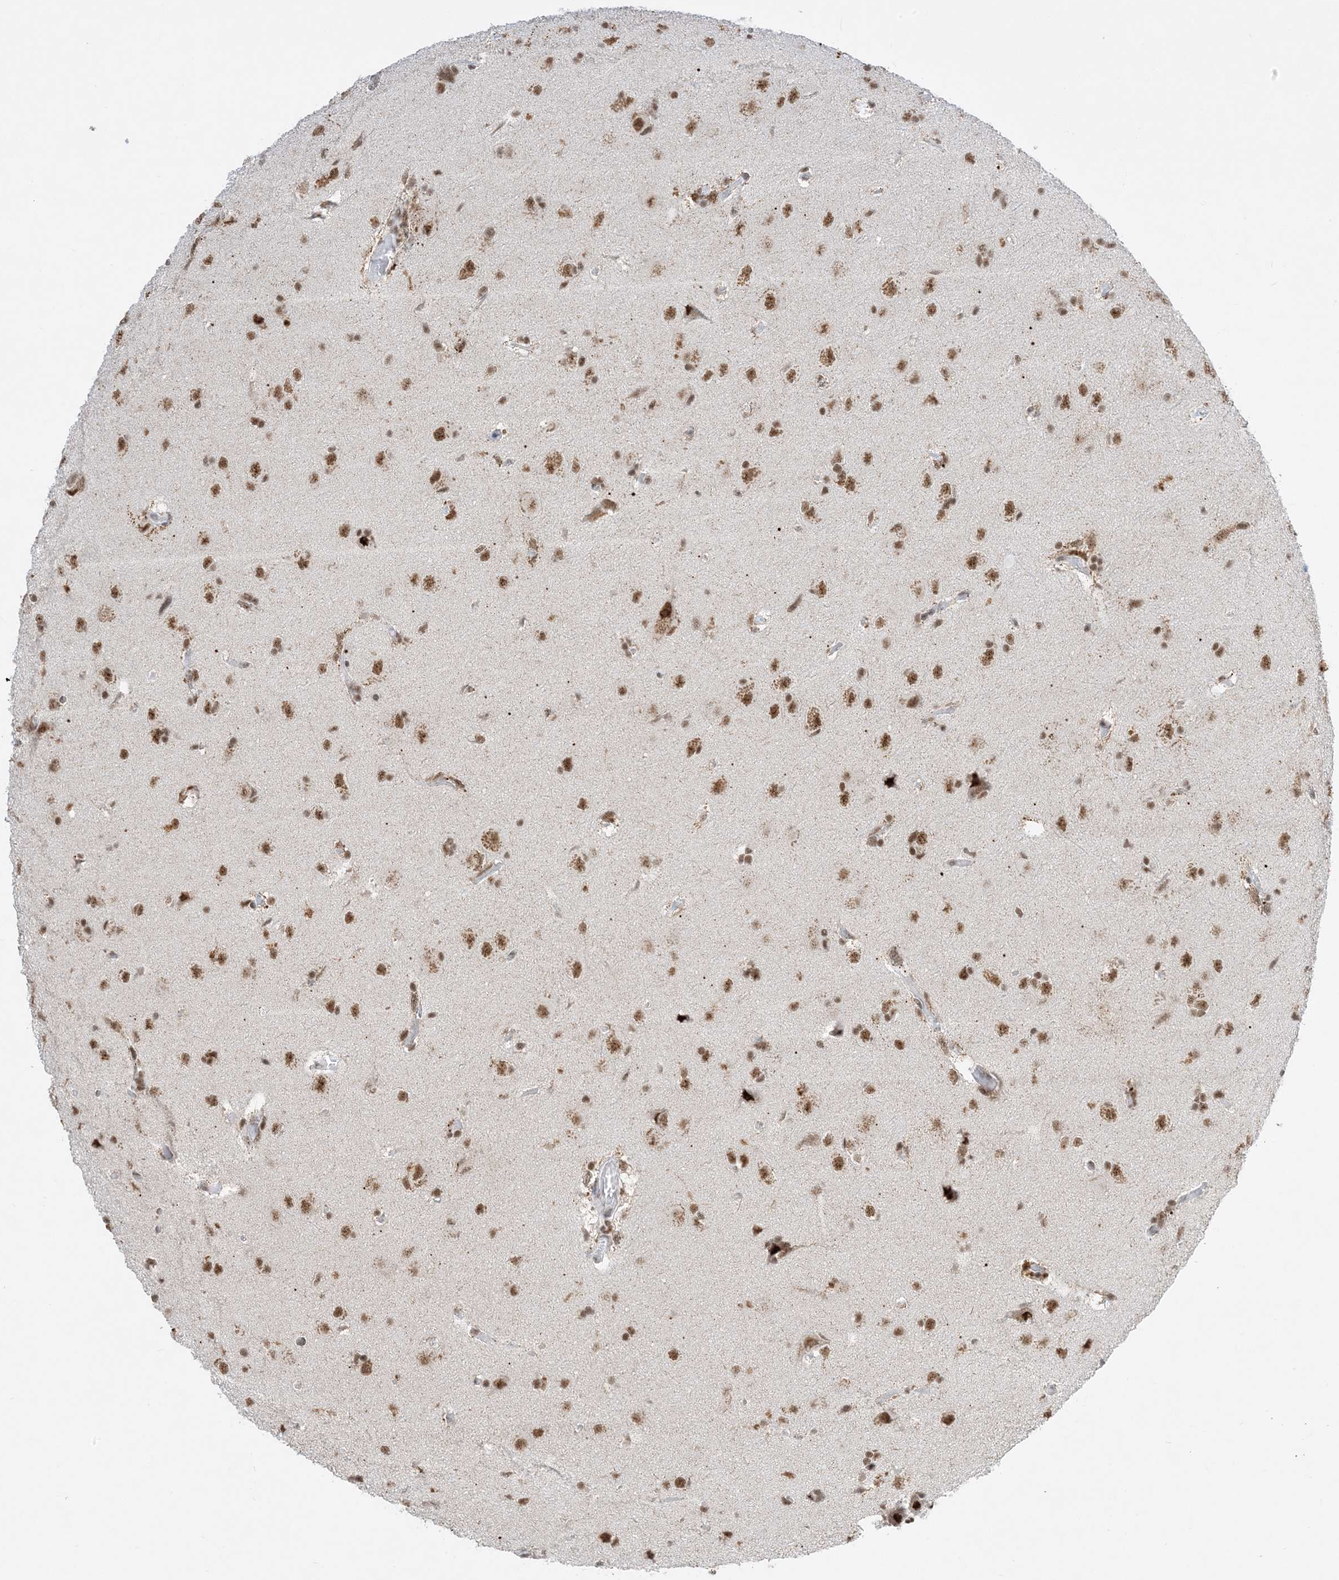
{"staining": {"intensity": "strong", "quantity": ">75%", "location": "nuclear"}, "tissue": "glioma", "cell_type": "Tumor cells", "image_type": "cancer", "snomed": [{"axis": "morphology", "description": "Glioma, malignant, High grade"}, {"axis": "topography", "description": "Brain"}], "caption": "Human malignant glioma (high-grade) stained for a protein (brown) demonstrates strong nuclear positive positivity in approximately >75% of tumor cells.", "gene": "SF3A3", "patient": {"sex": "female", "age": 59}}